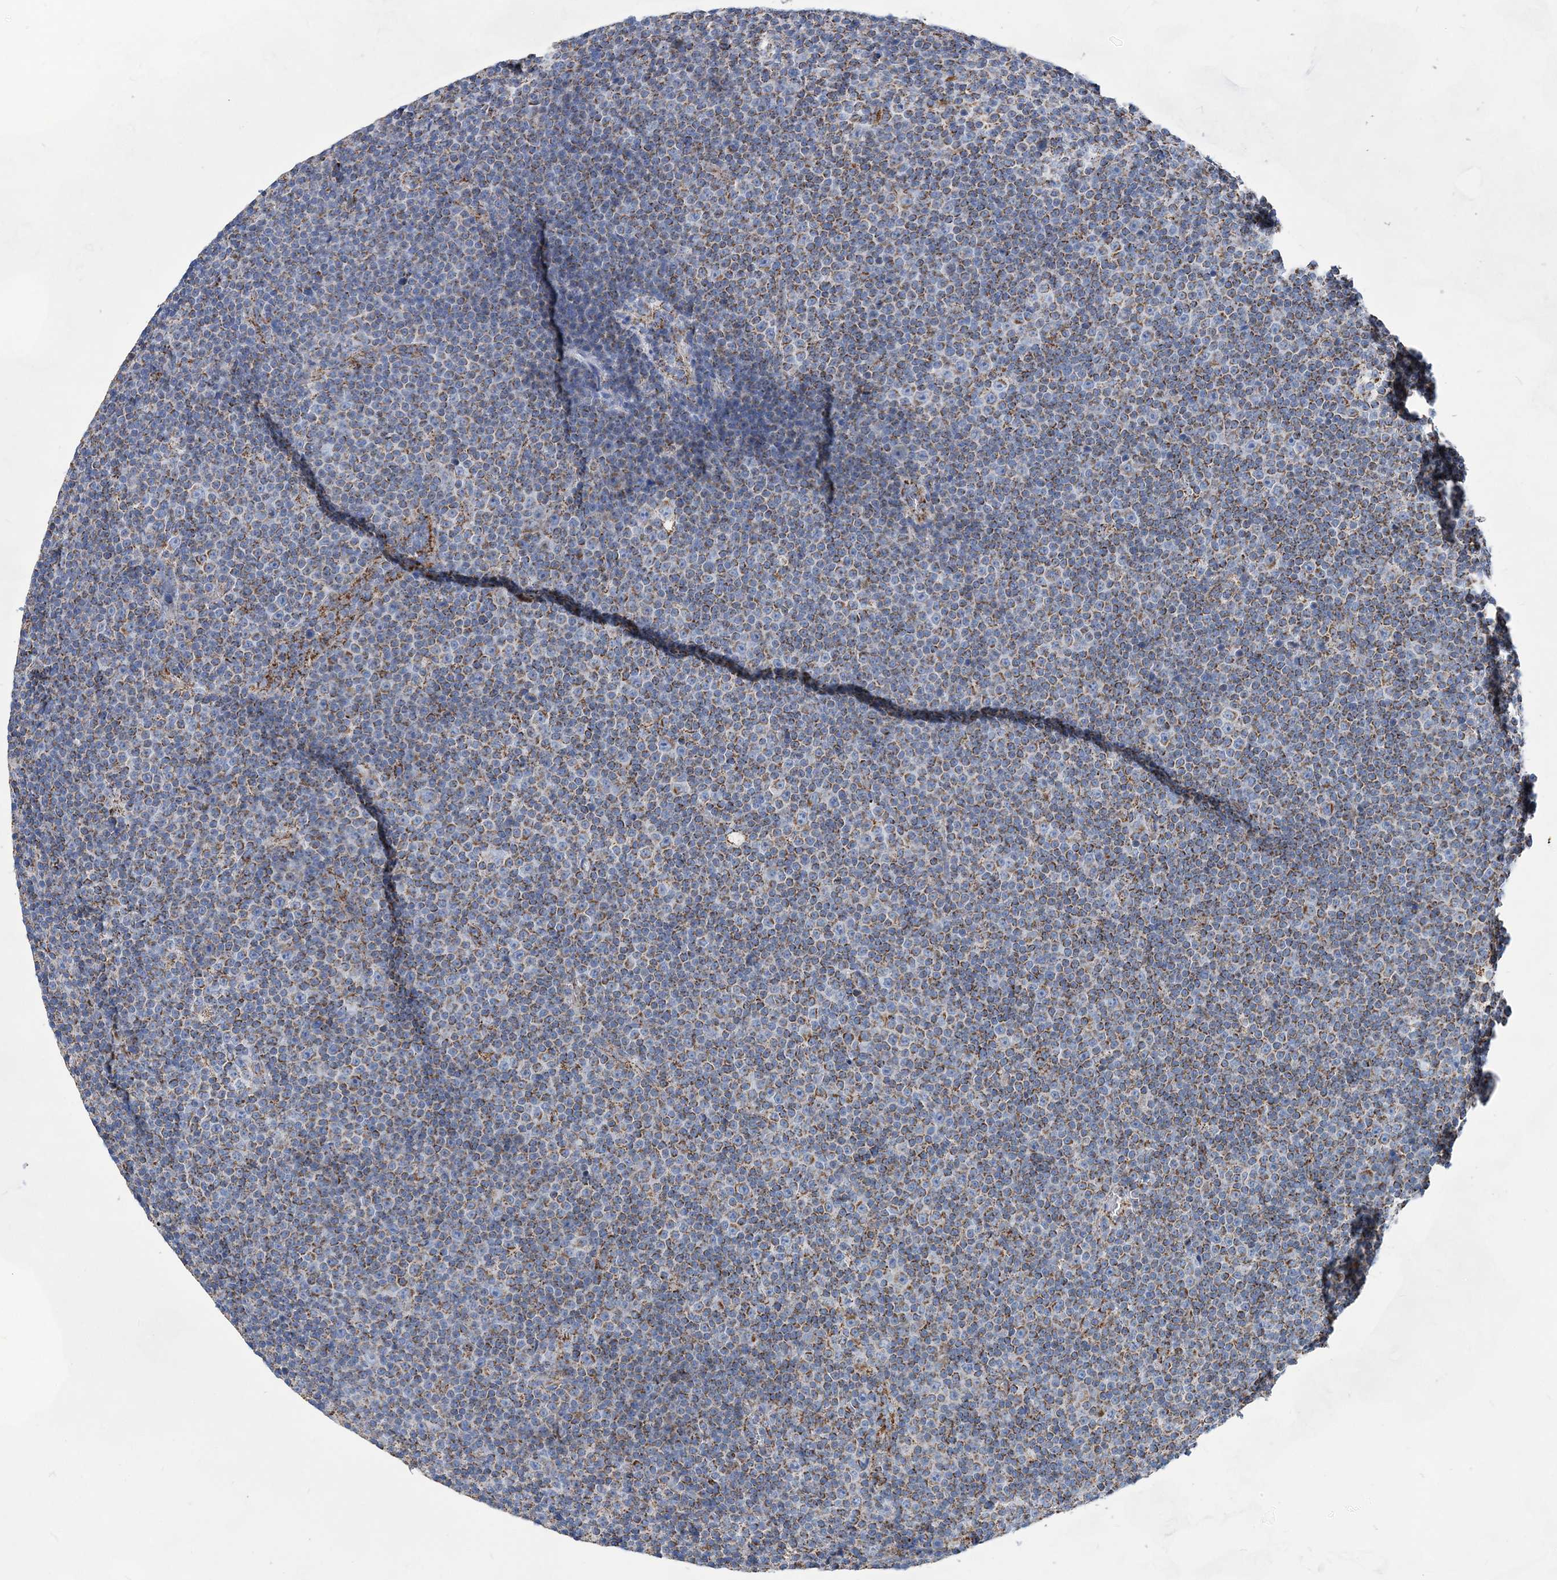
{"staining": {"intensity": "moderate", "quantity": "25%-75%", "location": "cytoplasmic/membranous"}, "tissue": "lymphoma", "cell_type": "Tumor cells", "image_type": "cancer", "snomed": [{"axis": "morphology", "description": "Malignant lymphoma, non-Hodgkin's type, Low grade"}, {"axis": "topography", "description": "Lymph node"}], "caption": "Protein expression analysis of human lymphoma reveals moderate cytoplasmic/membranous expression in approximately 25%-75% of tumor cells.", "gene": "ACOT9", "patient": {"sex": "female", "age": 67}}